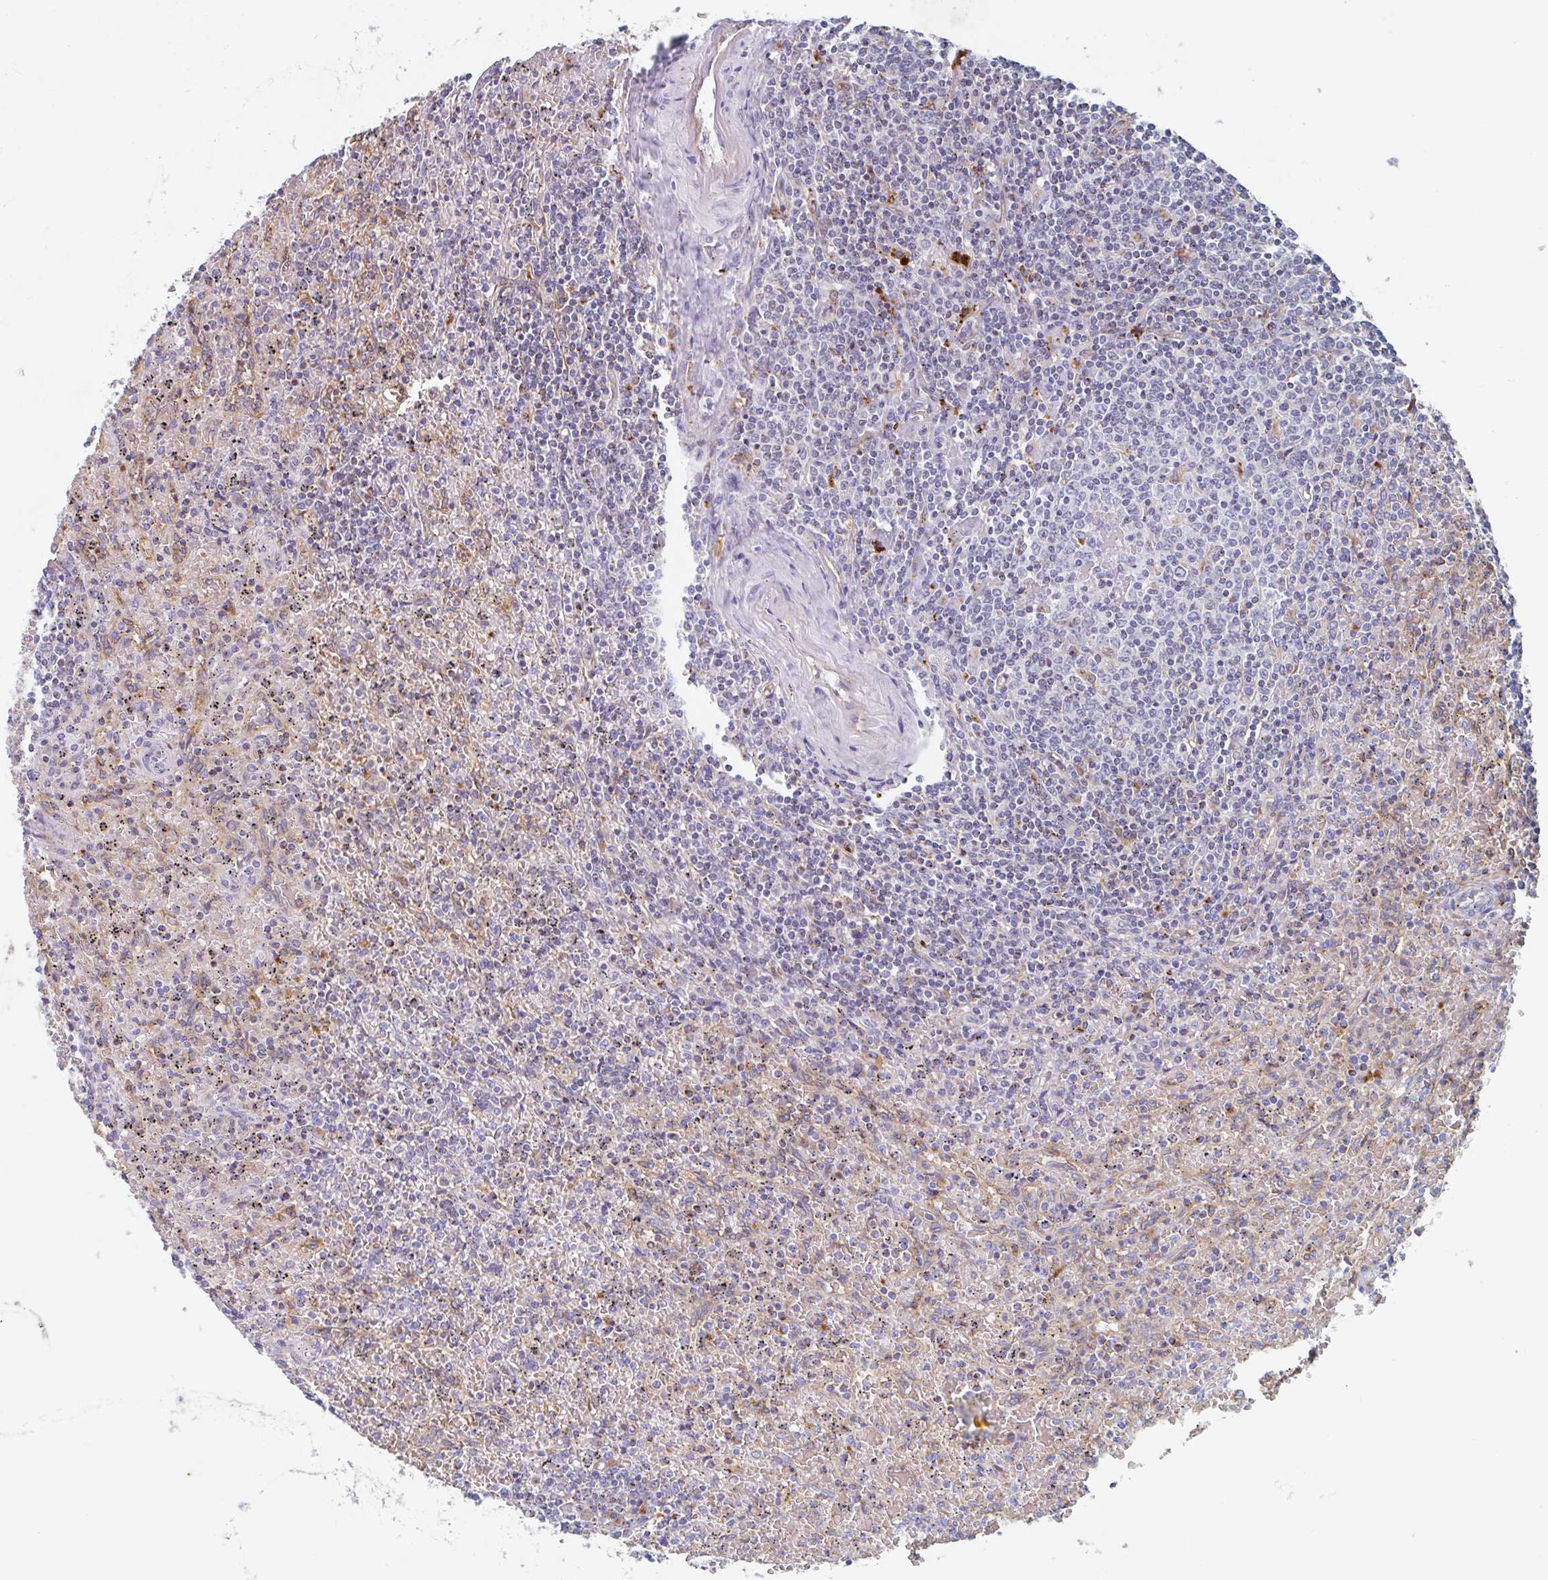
{"staining": {"intensity": "negative", "quantity": "none", "location": "none"}, "tissue": "lymphoma", "cell_type": "Tumor cells", "image_type": "cancer", "snomed": [{"axis": "morphology", "description": "Malignant lymphoma, non-Hodgkin's type, Low grade"}, {"axis": "topography", "description": "Spleen"}], "caption": "Protein analysis of lymphoma exhibits no significant staining in tumor cells.", "gene": "MANBA", "patient": {"sex": "female", "age": 64}}